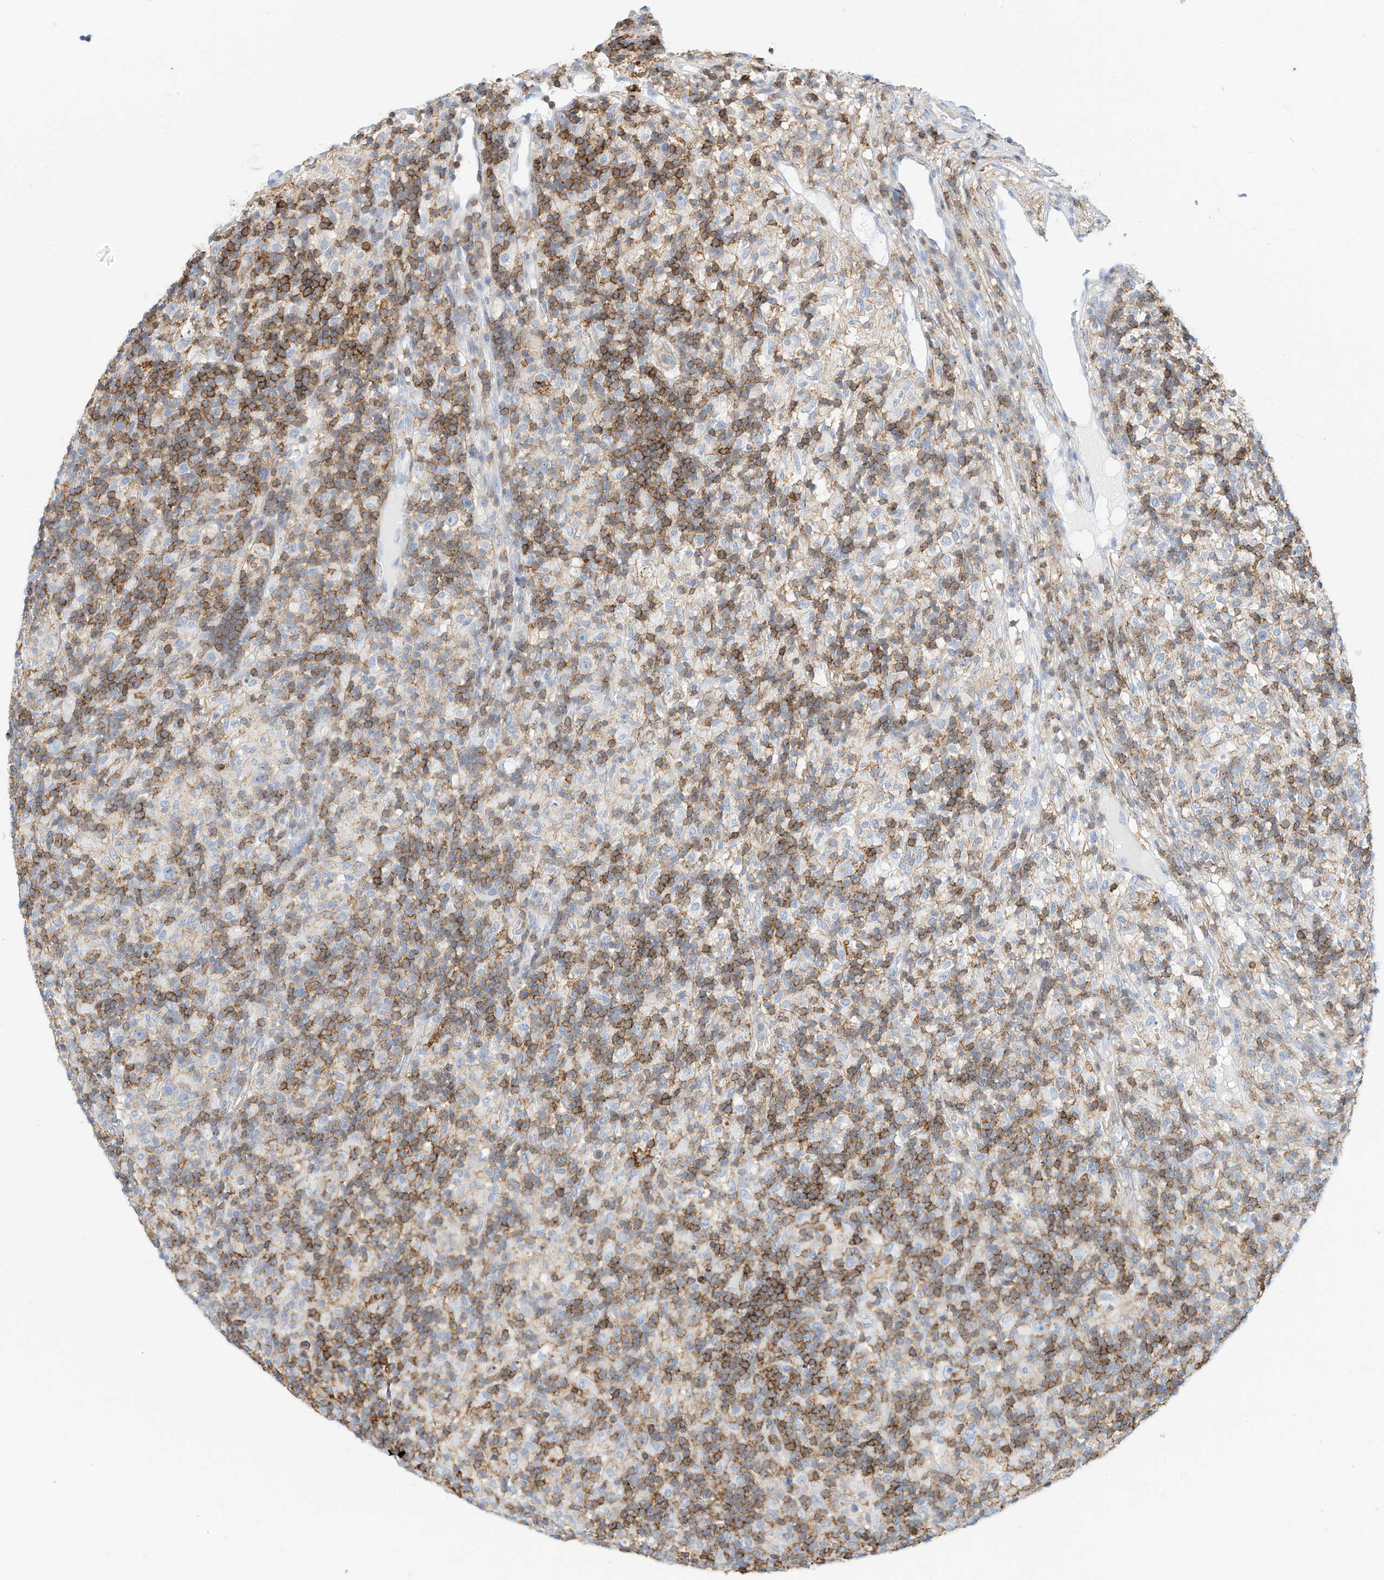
{"staining": {"intensity": "negative", "quantity": "none", "location": "none"}, "tissue": "lymphoma", "cell_type": "Tumor cells", "image_type": "cancer", "snomed": [{"axis": "morphology", "description": "Hodgkin's disease, NOS"}, {"axis": "topography", "description": "Lymph node"}], "caption": "DAB immunohistochemical staining of Hodgkin's disease exhibits no significant positivity in tumor cells.", "gene": "TXNDC9", "patient": {"sex": "male", "age": 70}}